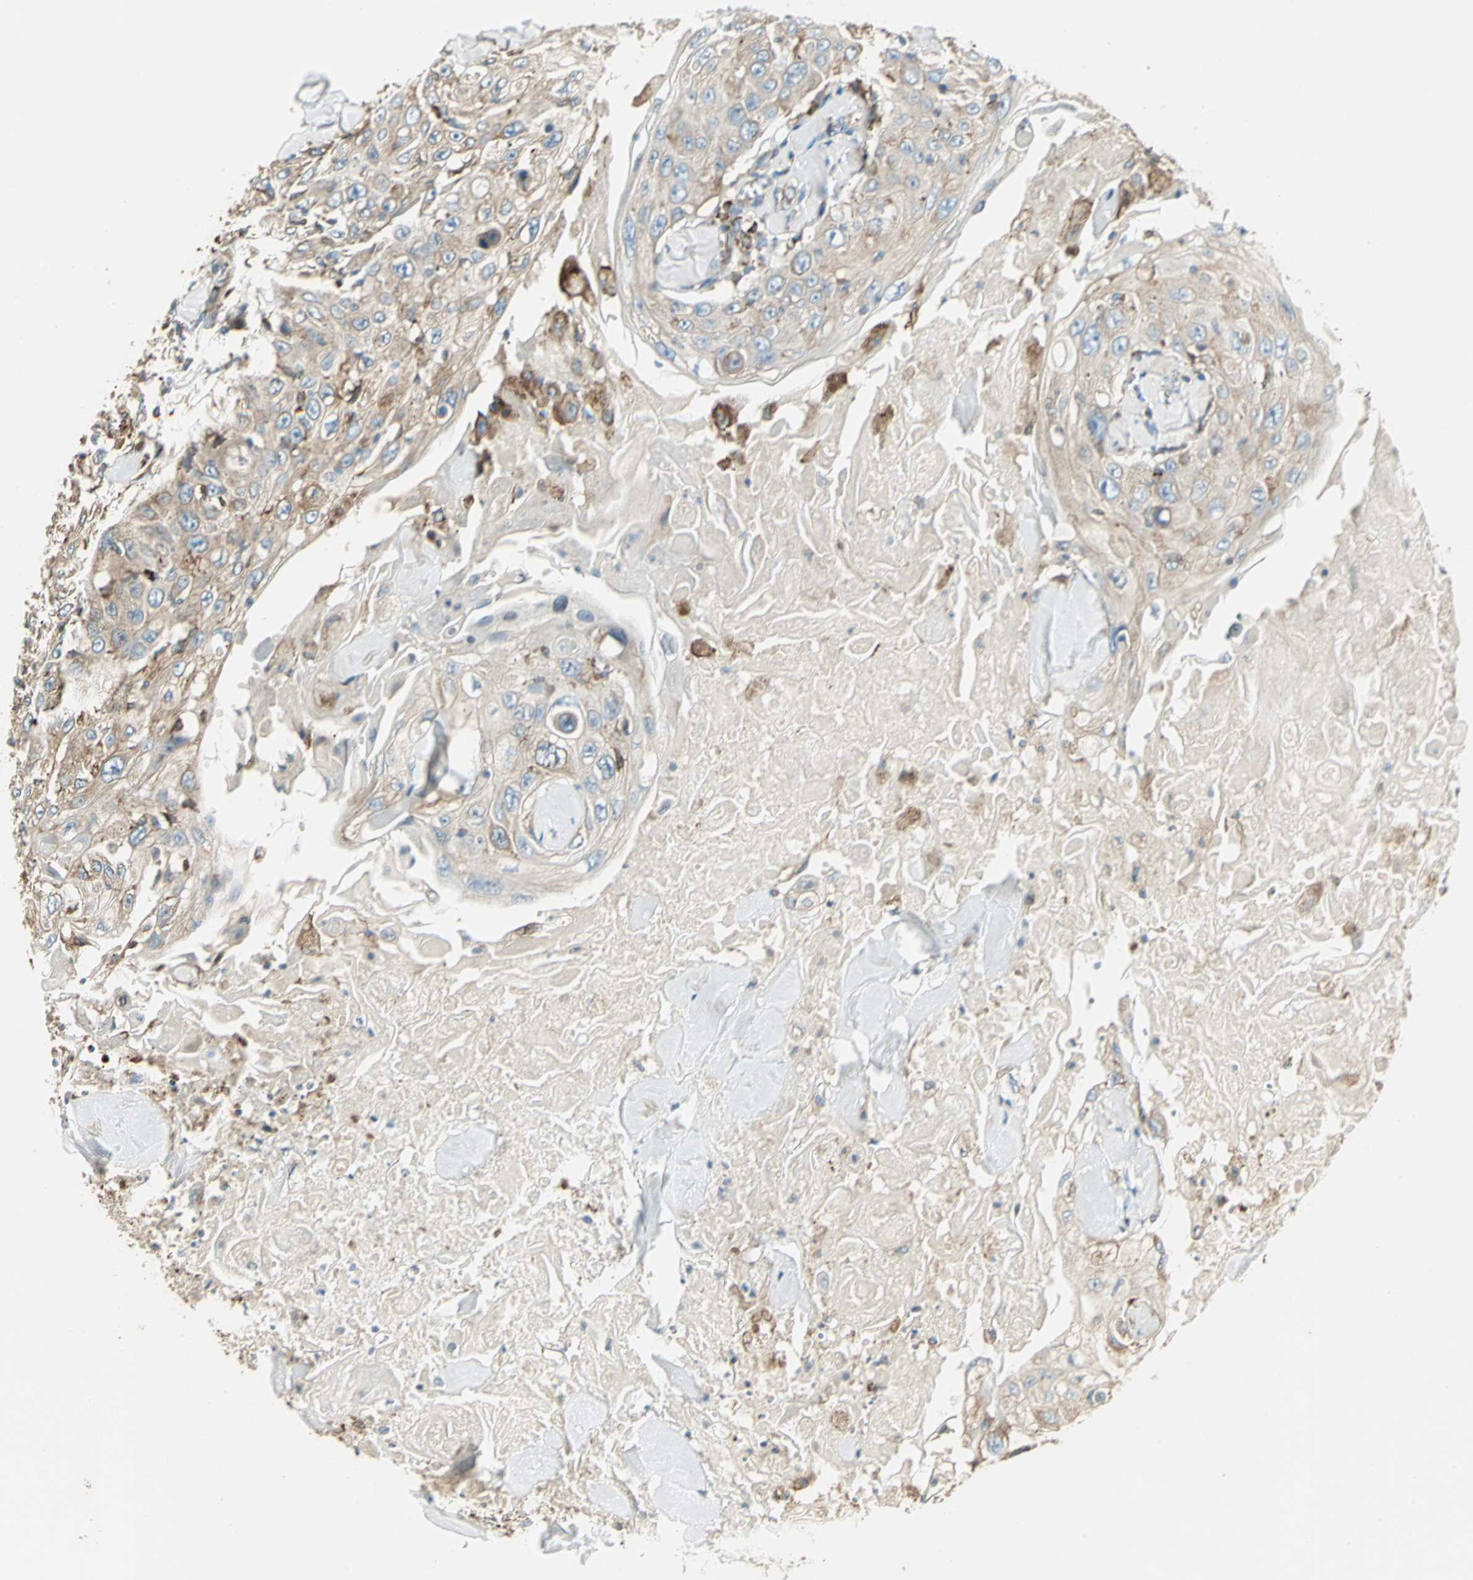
{"staining": {"intensity": "moderate", "quantity": ">75%", "location": "cytoplasmic/membranous"}, "tissue": "skin cancer", "cell_type": "Tumor cells", "image_type": "cancer", "snomed": [{"axis": "morphology", "description": "Squamous cell carcinoma, NOS"}, {"axis": "topography", "description": "Skin"}], "caption": "Moderate cytoplasmic/membranous protein positivity is seen in about >75% of tumor cells in skin cancer (squamous cell carcinoma). The protein is stained brown, and the nuclei are stained in blue (DAB (3,3'-diaminobenzidine) IHC with brightfield microscopy, high magnification).", "gene": "PDIA4", "patient": {"sex": "male", "age": 86}}